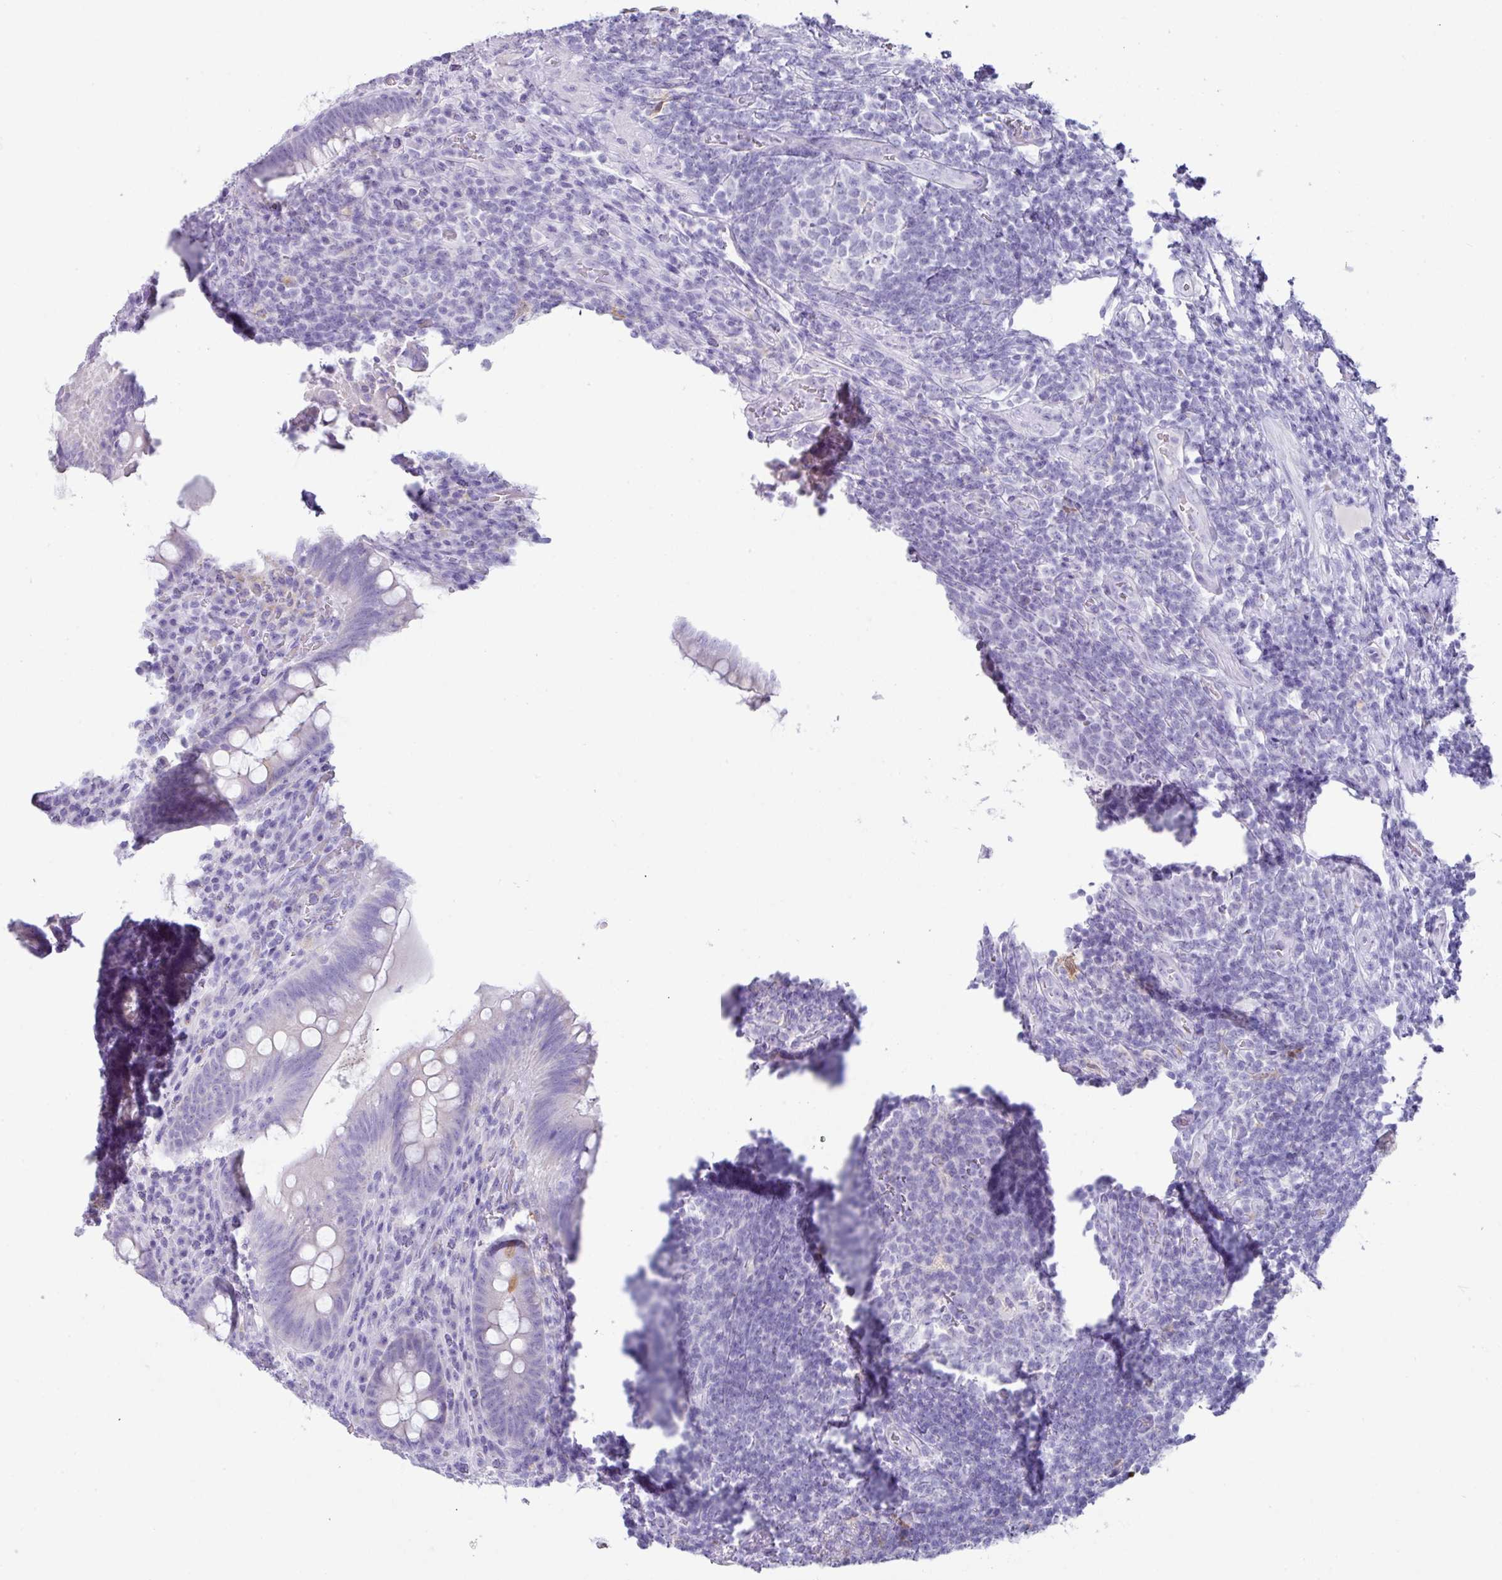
{"staining": {"intensity": "negative", "quantity": "none", "location": "none"}, "tissue": "appendix", "cell_type": "Glandular cells", "image_type": "normal", "snomed": [{"axis": "morphology", "description": "Normal tissue, NOS"}, {"axis": "topography", "description": "Appendix"}], "caption": "Immunohistochemical staining of benign human appendix demonstrates no significant staining in glandular cells.", "gene": "NCCRP1", "patient": {"sex": "female", "age": 43}}